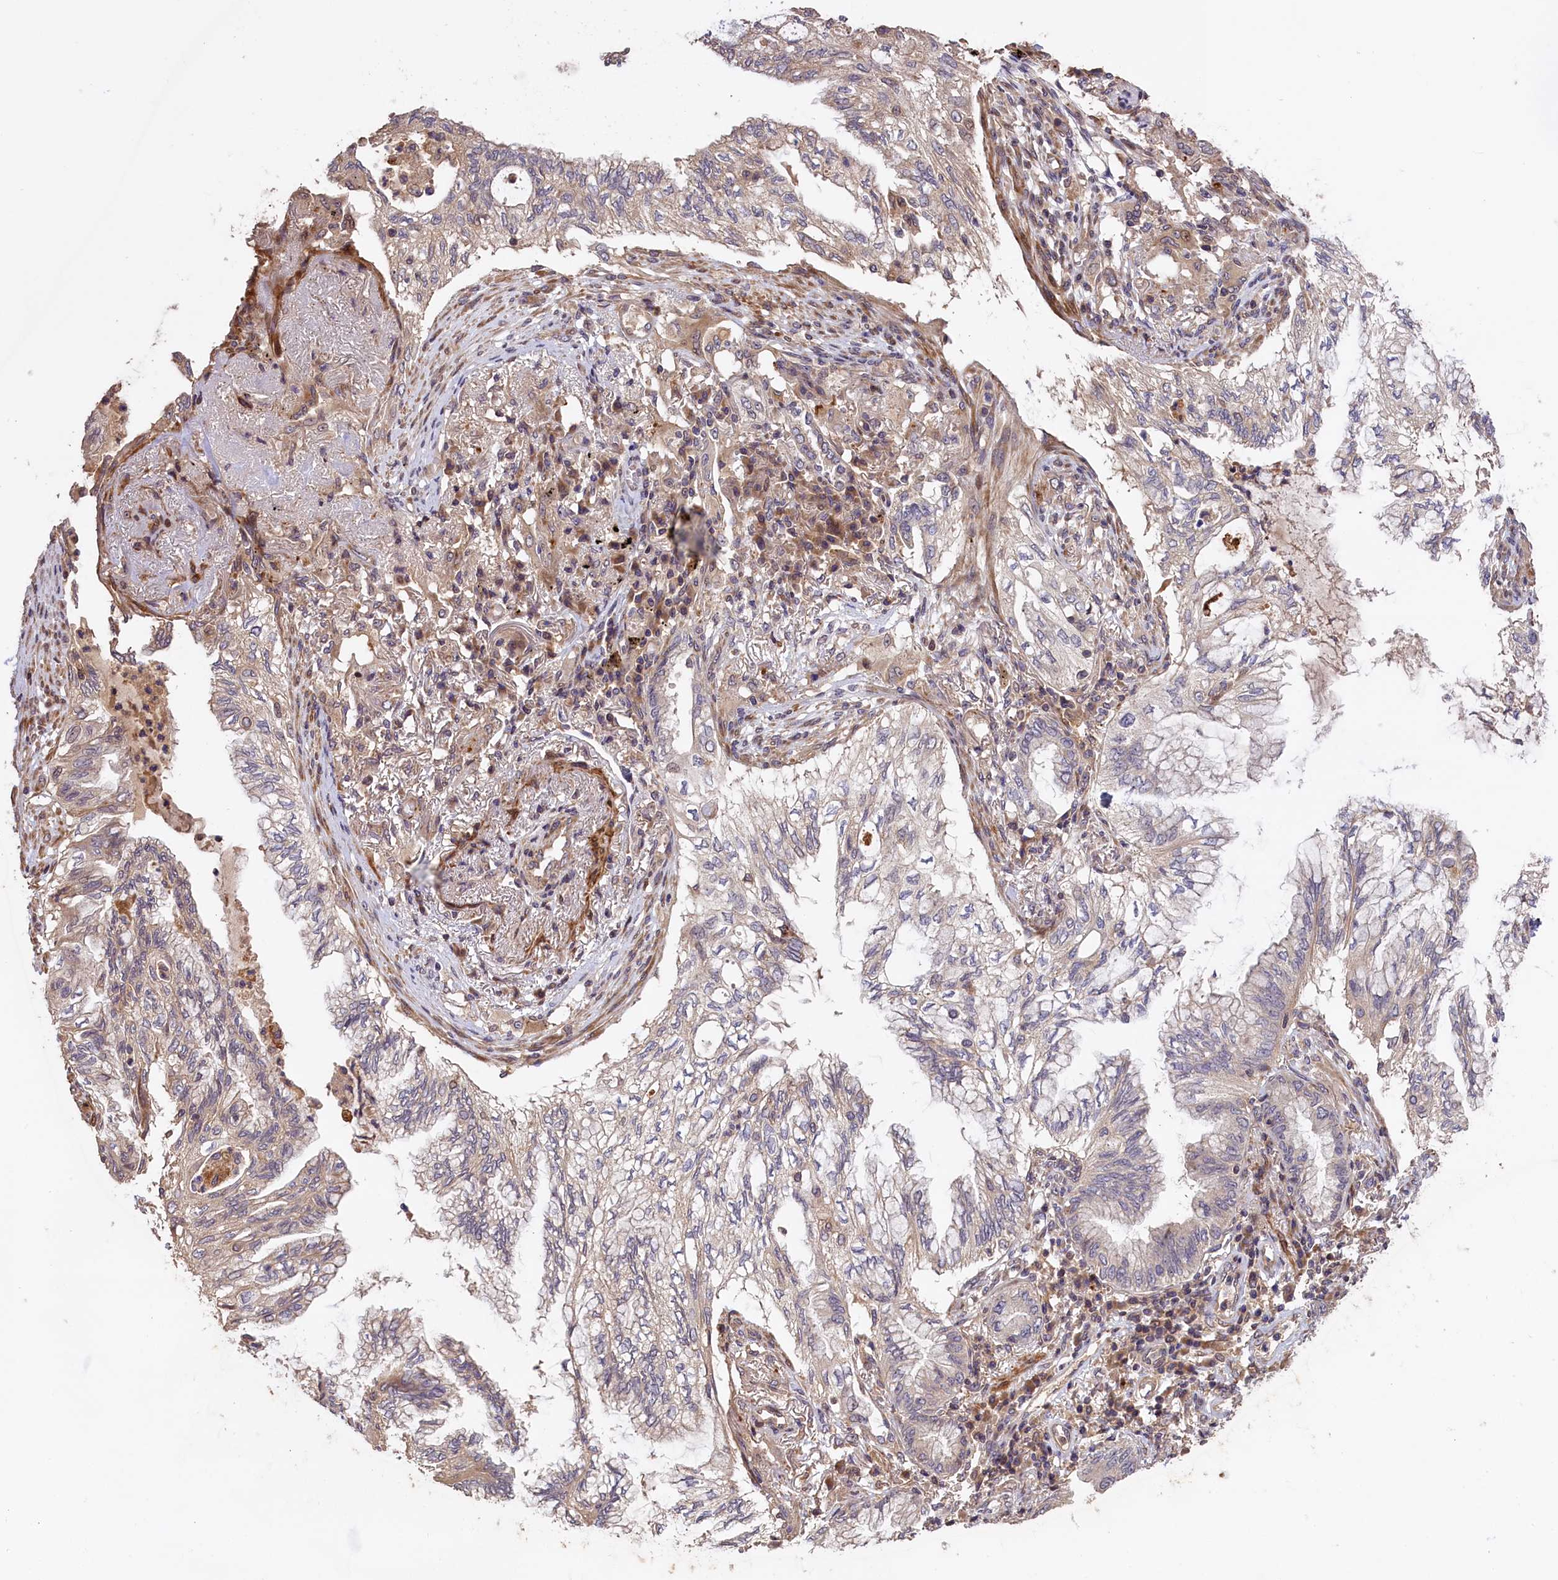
{"staining": {"intensity": "moderate", "quantity": "25%-75%", "location": "cytoplasmic/membranous"}, "tissue": "lung cancer", "cell_type": "Tumor cells", "image_type": "cancer", "snomed": [{"axis": "morphology", "description": "Adenocarcinoma, NOS"}, {"axis": "topography", "description": "Lung"}], "caption": "IHC image of neoplastic tissue: lung adenocarcinoma stained using immunohistochemistry (IHC) demonstrates medium levels of moderate protein expression localized specifically in the cytoplasmic/membranous of tumor cells, appearing as a cytoplasmic/membranous brown color.", "gene": "DNAJB9", "patient": {"sex": "female", "age": 70}}